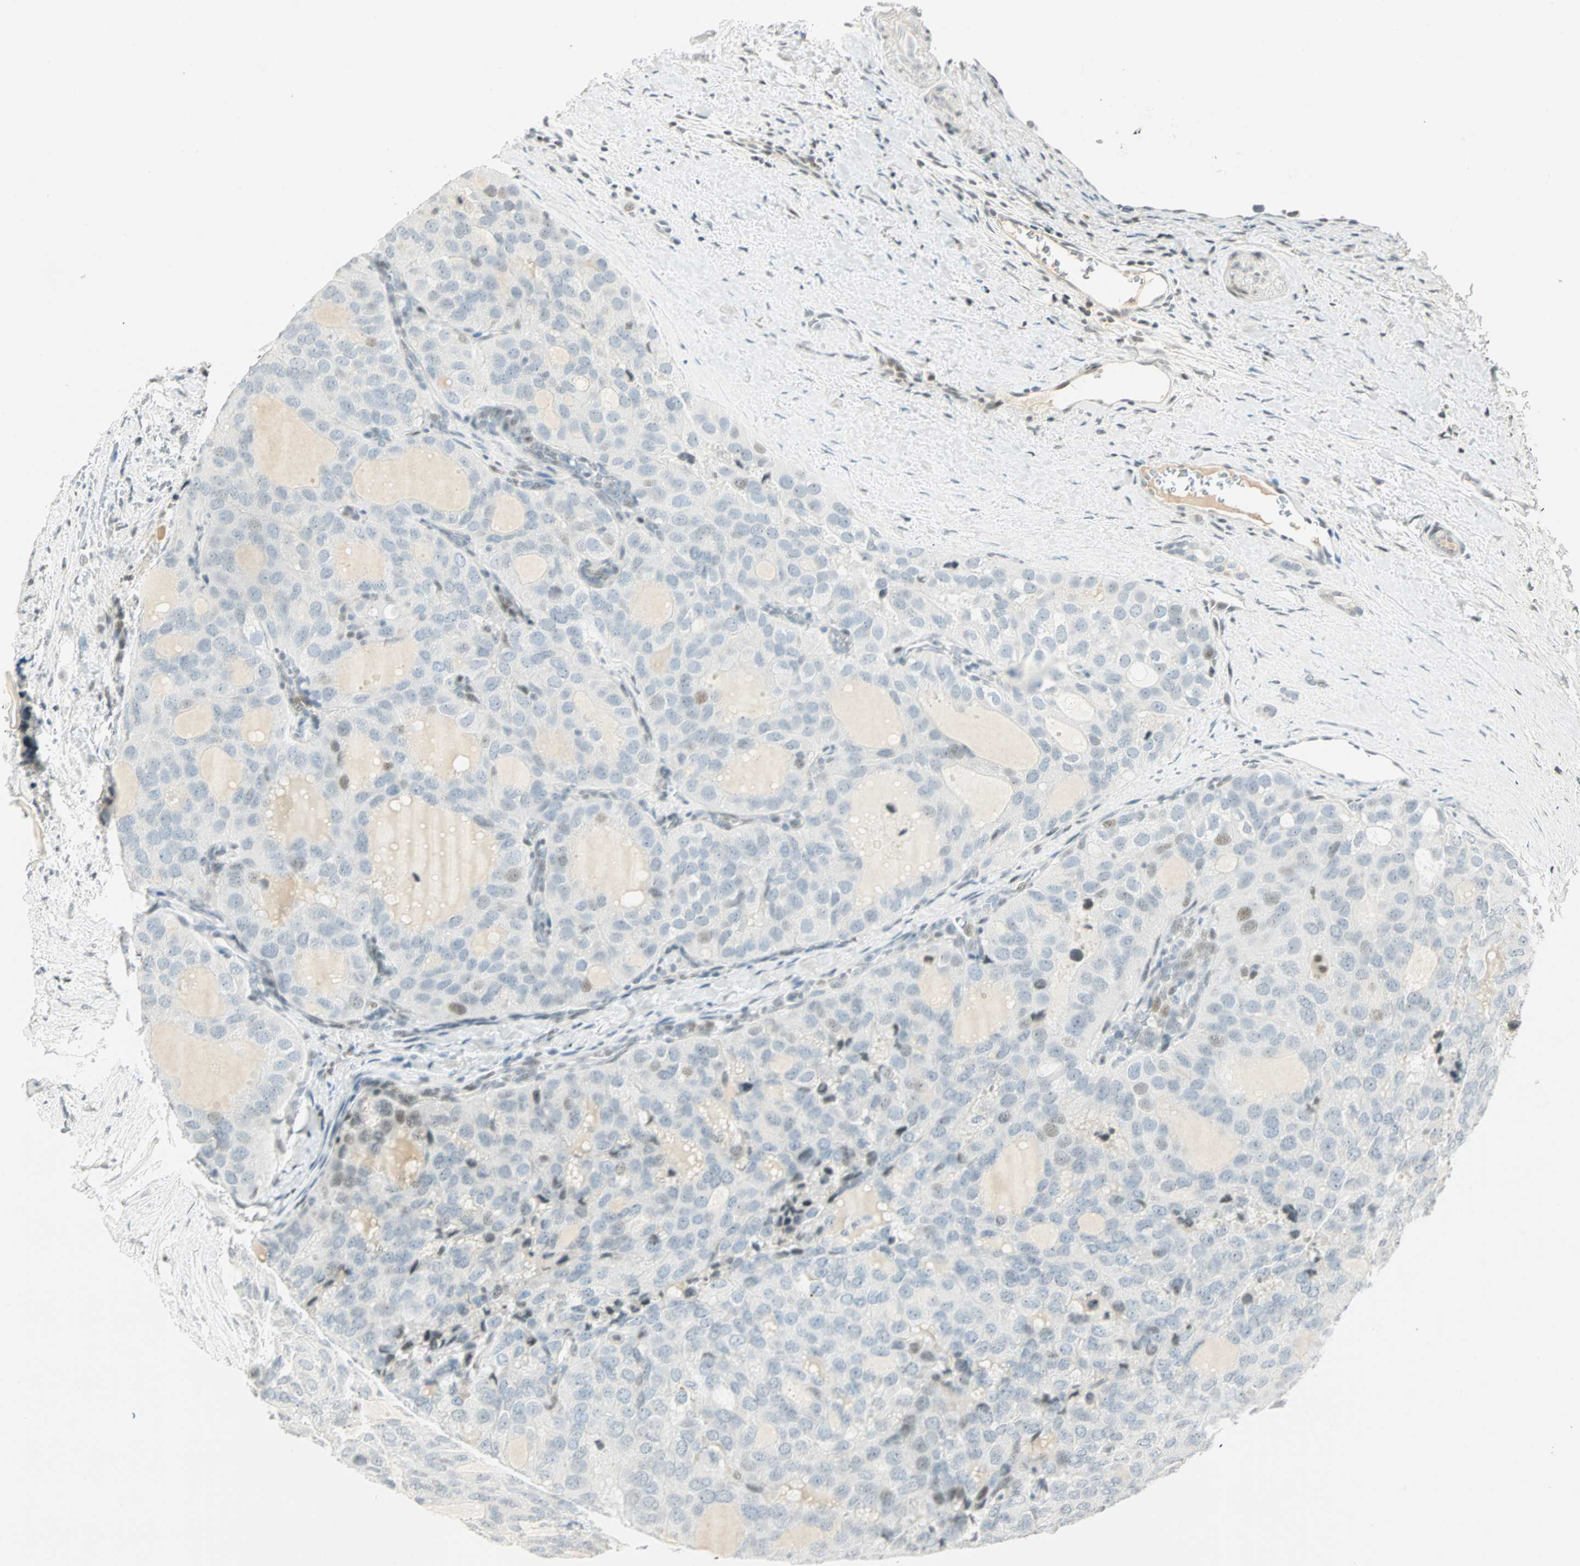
{"staining": {"intensity": "weak", "quantity": "<25%", "location": "nuclear"}, "tissue": "thyroid cancer", "cell_type": "Tumor cells", "image_type": "cancer", "snomed": [{"axis": "morphology", "description": "Follicular adenoma carcinoma, NOS"}, {"axis": "topography", "description": "Thyroid gland"}], "caption": "Immunohistochemistry image of thyroid follicular adenoma carcinoma stained for a protein (brown), which shows no positivity in tumor cells. (Brightfield microscopy of DAB immunohistochemistry (IHC) at high magnification).", "gene": "SMAD3", "patient": {"sex": "male", "age": 75}}